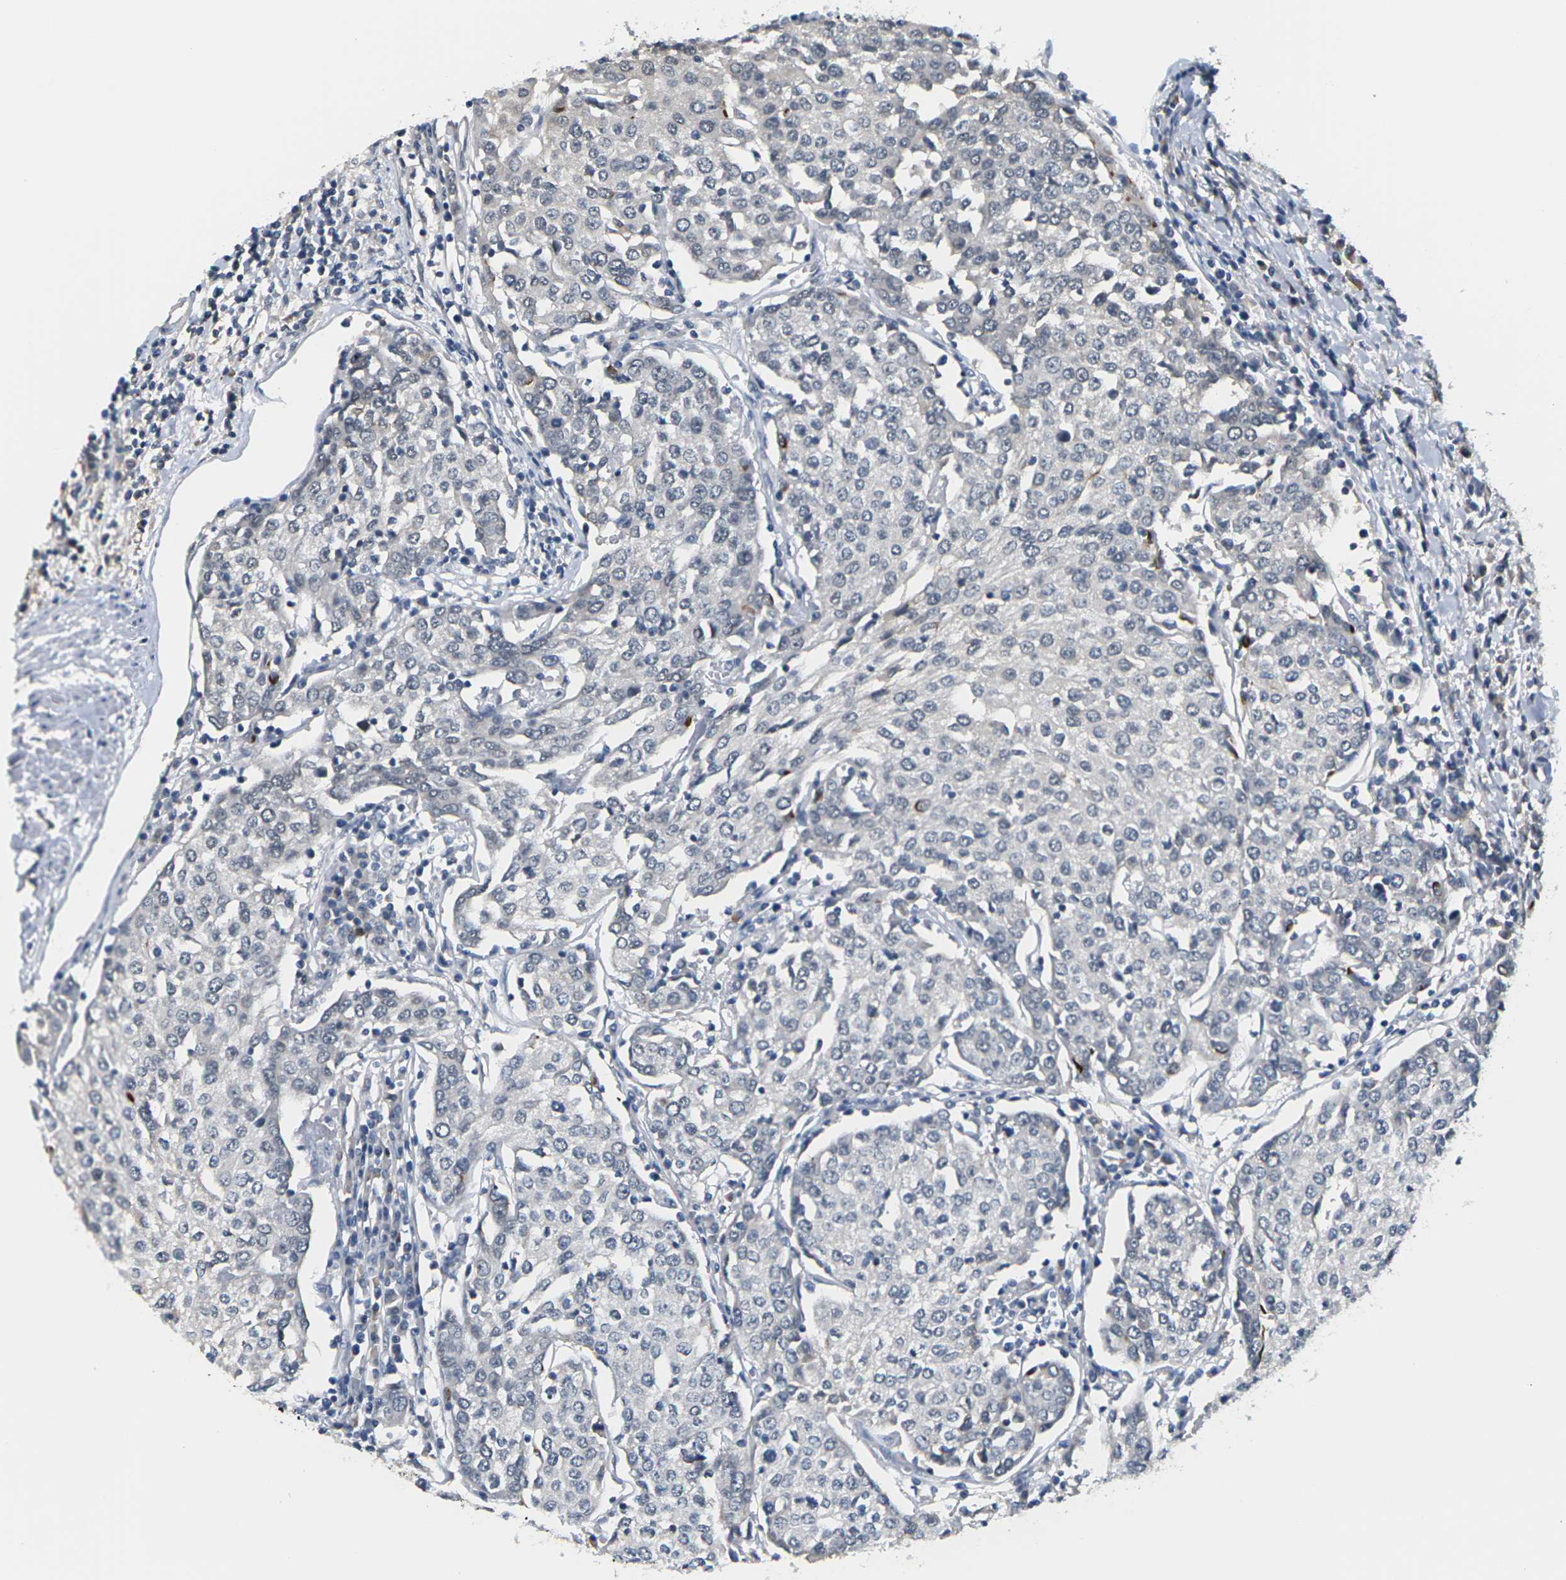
{"staining": {"intensity": "negative", "quantity": "none", "location": "none"}, "tissue": "urothelial cancer", "cell_type": "Tumor cells", "image_type": "cancer", "snomed": [{"axis": "morphology", "description": "Urothelial carcinoma, High grade"}, {"axis": "topography", "description": "Urinary bladder"}], "caption": "Image shows no significant protein staining in tumor cells of high-grade urothelial carcinoma.", "gene": "PKP2", "patient": {"sex": "female", "age": 85}}